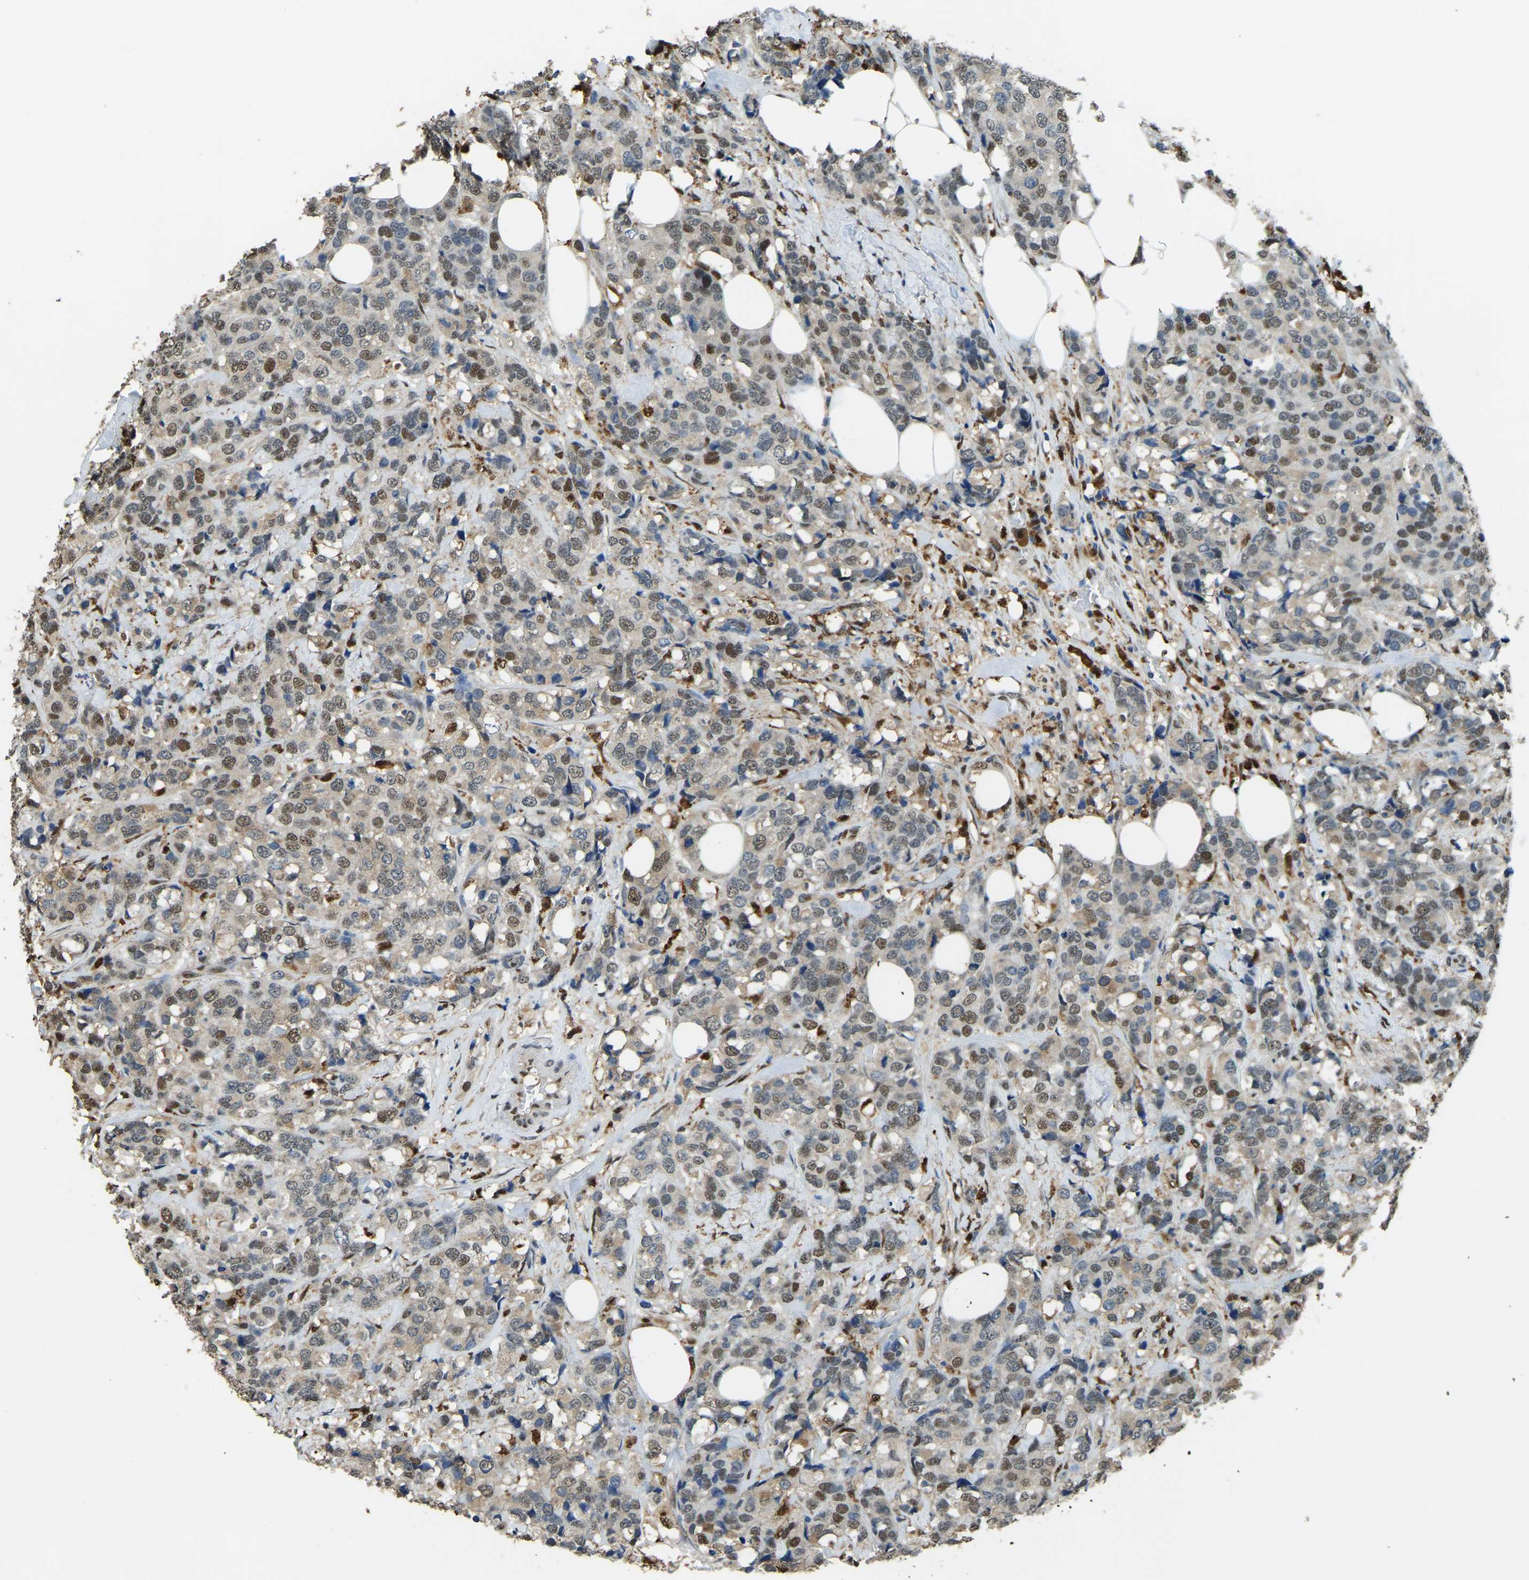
{"staining": {"intensity": "moderate", "quantity": ">75%", "location": "cytoplasmic/membranous,nuclear"}, "tissue": "breast cancer", "cell_type": "Tumor cells", "image_type": "cancer", "snomed": [{"axis": "morphology", "description": "Lobular carcinoma"}, {"axis": "topography", "description": "Breast"}], "caption": "IHC staining of breast cancer (lobular carcinoma), which reveals medium levels of moderate cytoplasmic/membranous and nuclear expression in about >75% of tumor cells indicating moderate cytoplasmic/membranous and nuclear protein expression. The staining was performed using DAB (3,3'-diaminobenzidine) (brown) for protein detection and nuclei were counterstained in hematoxylin (blue).", "gene": "NANS", "patient": {"sex": "female", "age": 59}}